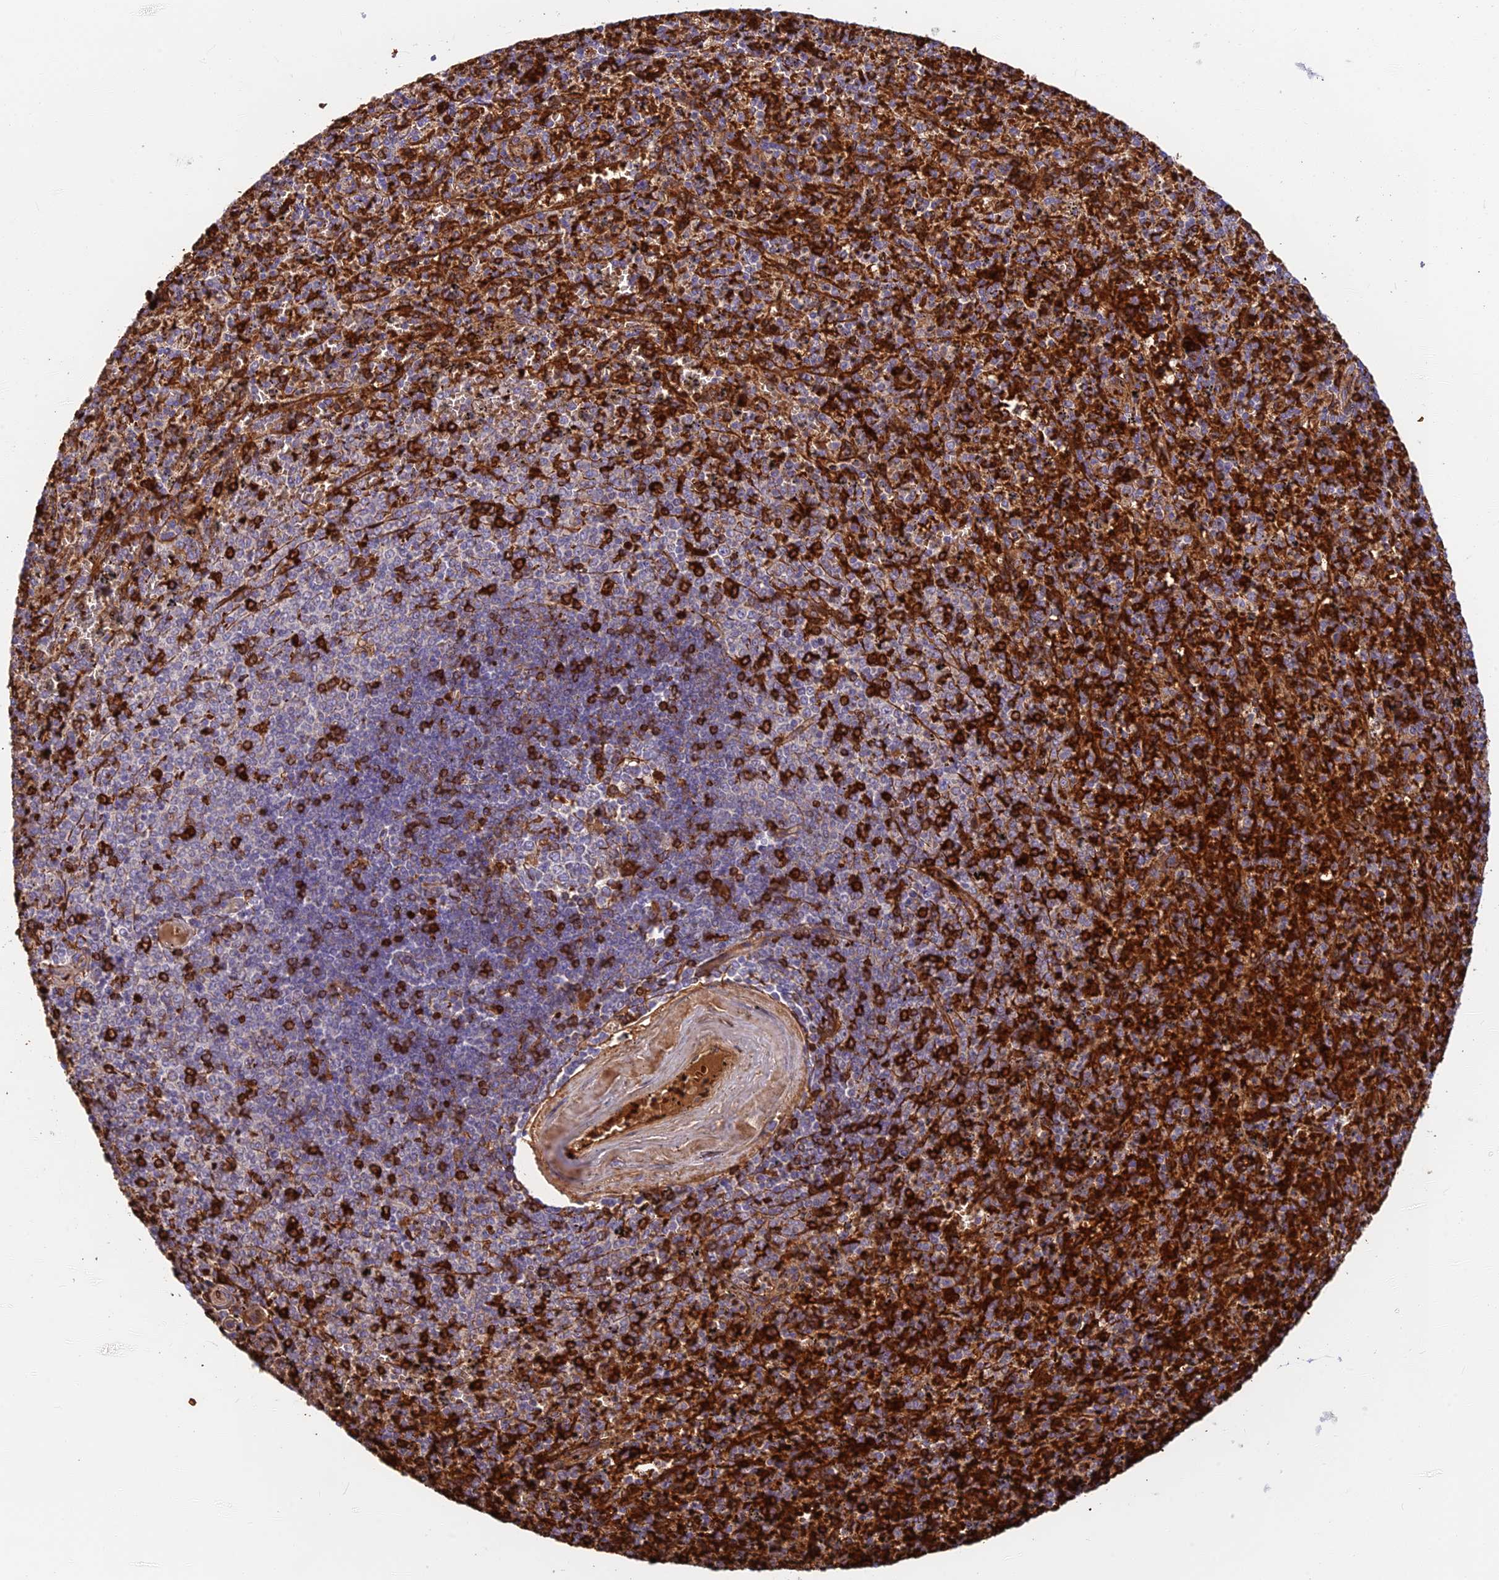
{"staining": {"intensity": "strong", "quantity": "25%-75%", "location": "cytoplasmic/membranous"}, "tissue": "spleen", "cell_type": "Cells in red pulp", "image_type": "normal", "snomed": [{"axis": "morphology", "description": "Normal tissue, NOS"}, {"axis": "topography", "description": "Spleen"}], "caption": "Spleen stained with immunohistochemistry exhibits strong cytoplasmic/membranous staining in about 25%-75% of cells in red pulp.", "gene": "UFSP2", "patient": {"sex": "male", "age": 82}}